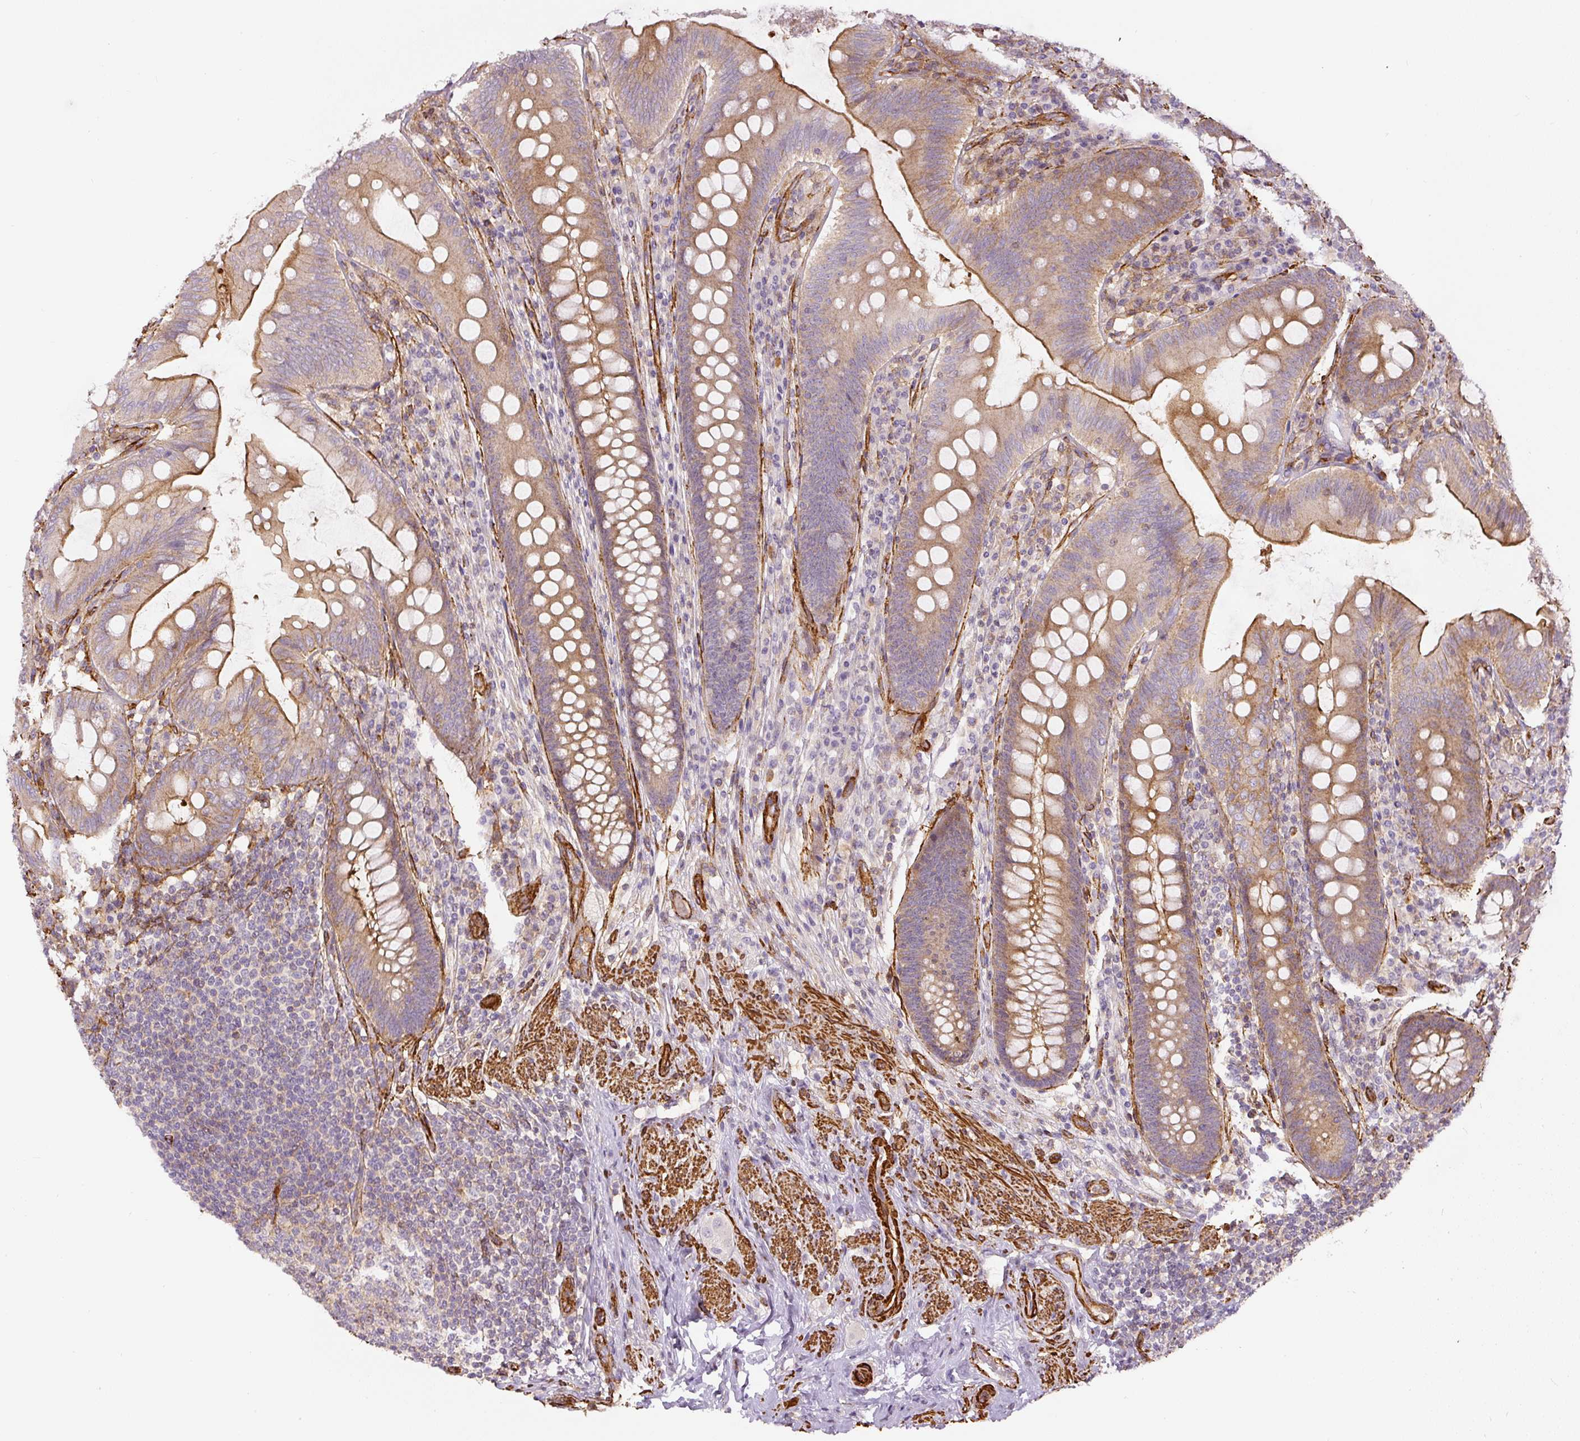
{"staining": {"intensity": "moderate", "quantity": ">75%", "location": "cytoplasmic/membranous"}, "tissue": "appendix", "cell_type": "Glandular cells", "image_type": "normal", "snomed": [{"axis": "morphology", "description": "Normal tissue, NOS"}, {"axis": "topography", "description": "Appendix"}], "caption": "Brown immunohistochemical staining in unremarkable human appendix displays moderate cytoplasmic/membranous staining in approximately >75% of glandular cells.", "gene": "MYL12A", "patient": {"sex": "male", "age": 71}}